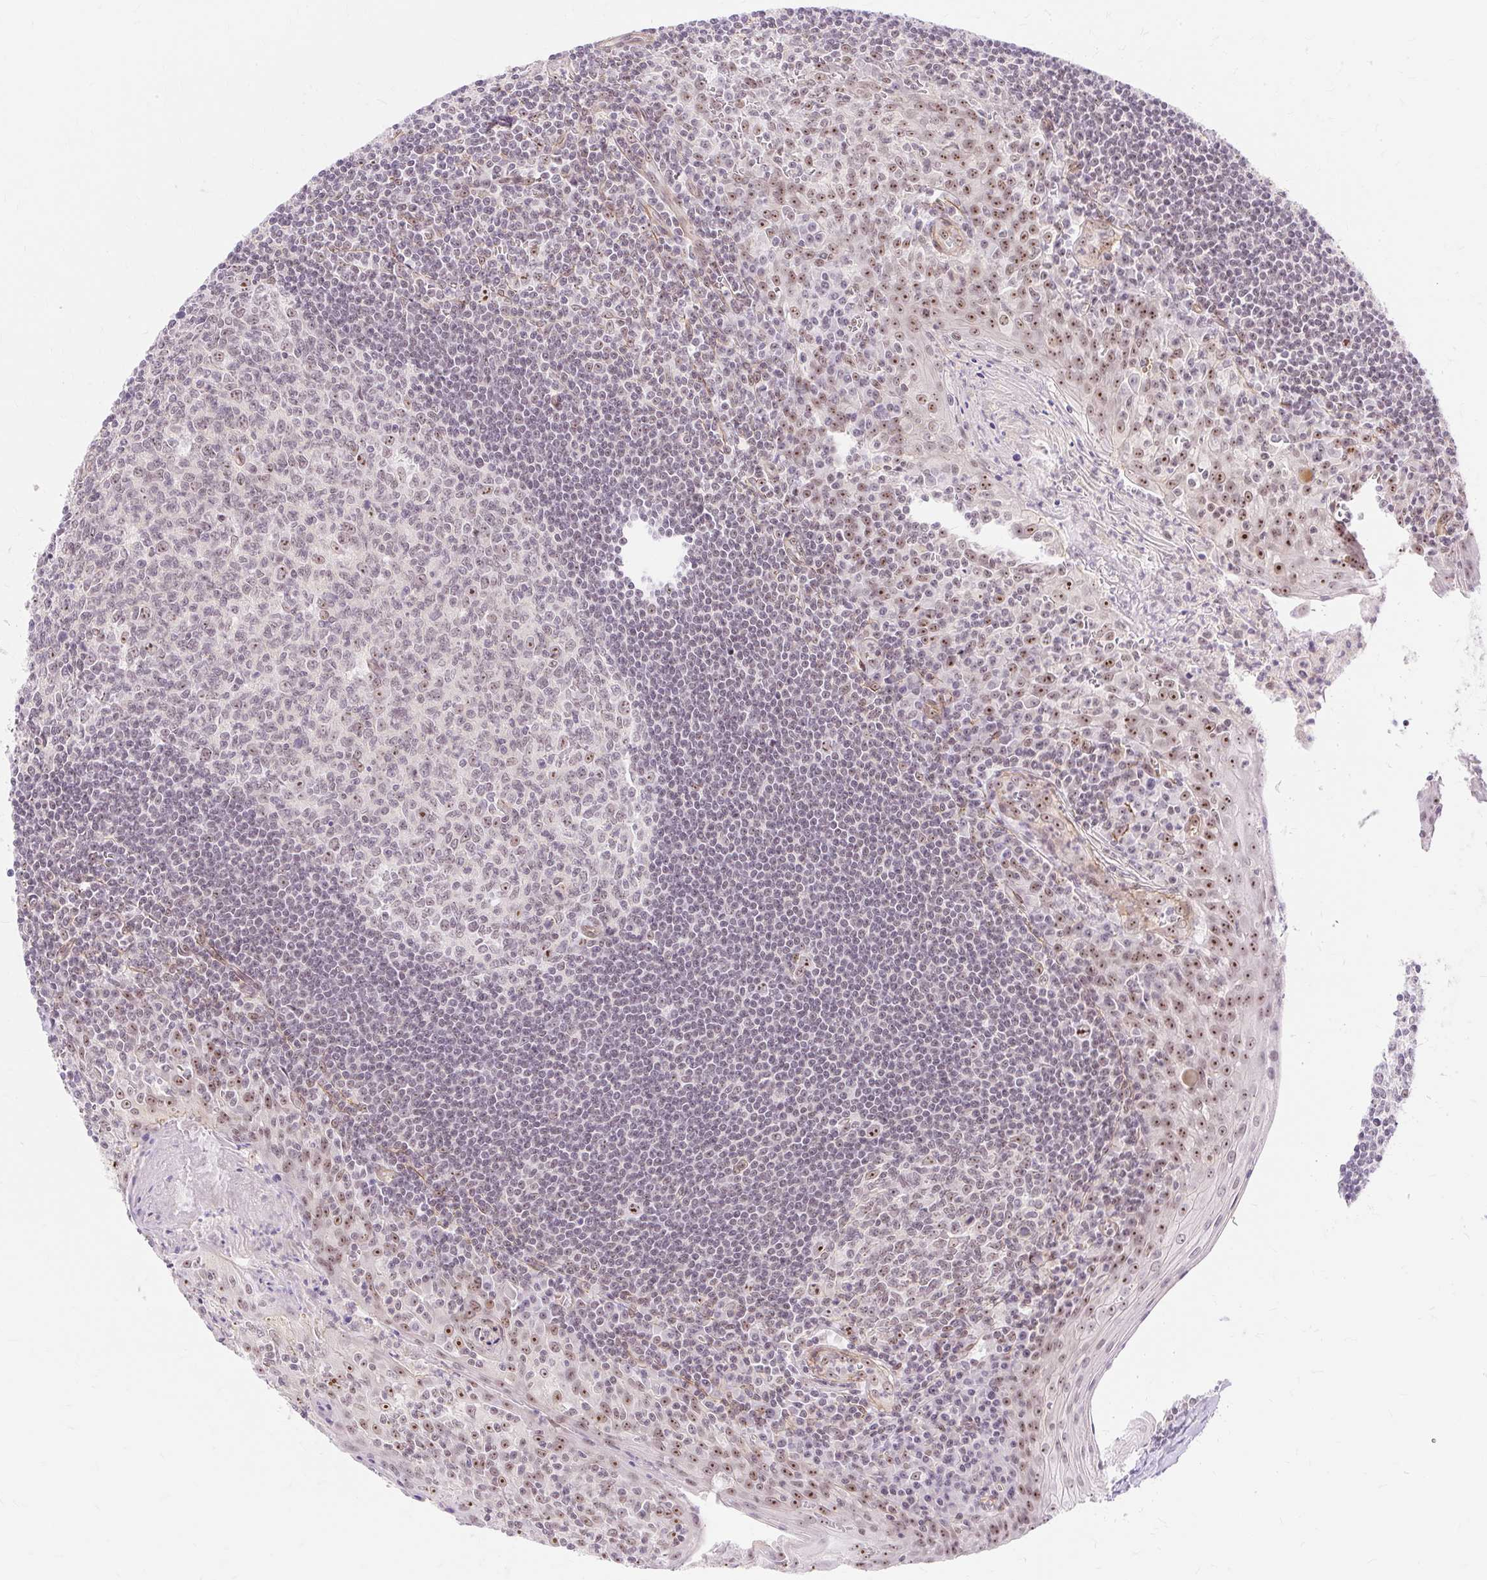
{"staining": {"intensity": "moderate", "quantity": "<25%", "location": "nuclear"}, "tissue": "tonsil", "cell_type": "Germinal center cells", "image_type": "normal", "snomed": [{"axis": "morphology", "description": "Normal tissue, NOS"}, {"axis": "topography", "description": "Tonsil"}], "caption": "IHC of benign human tonsil displays low levels of moderate nuclear staining in about <25% of germinal center cells.", "gene": "OBP2A", "patient": {"sex": "male", "age": 27}}